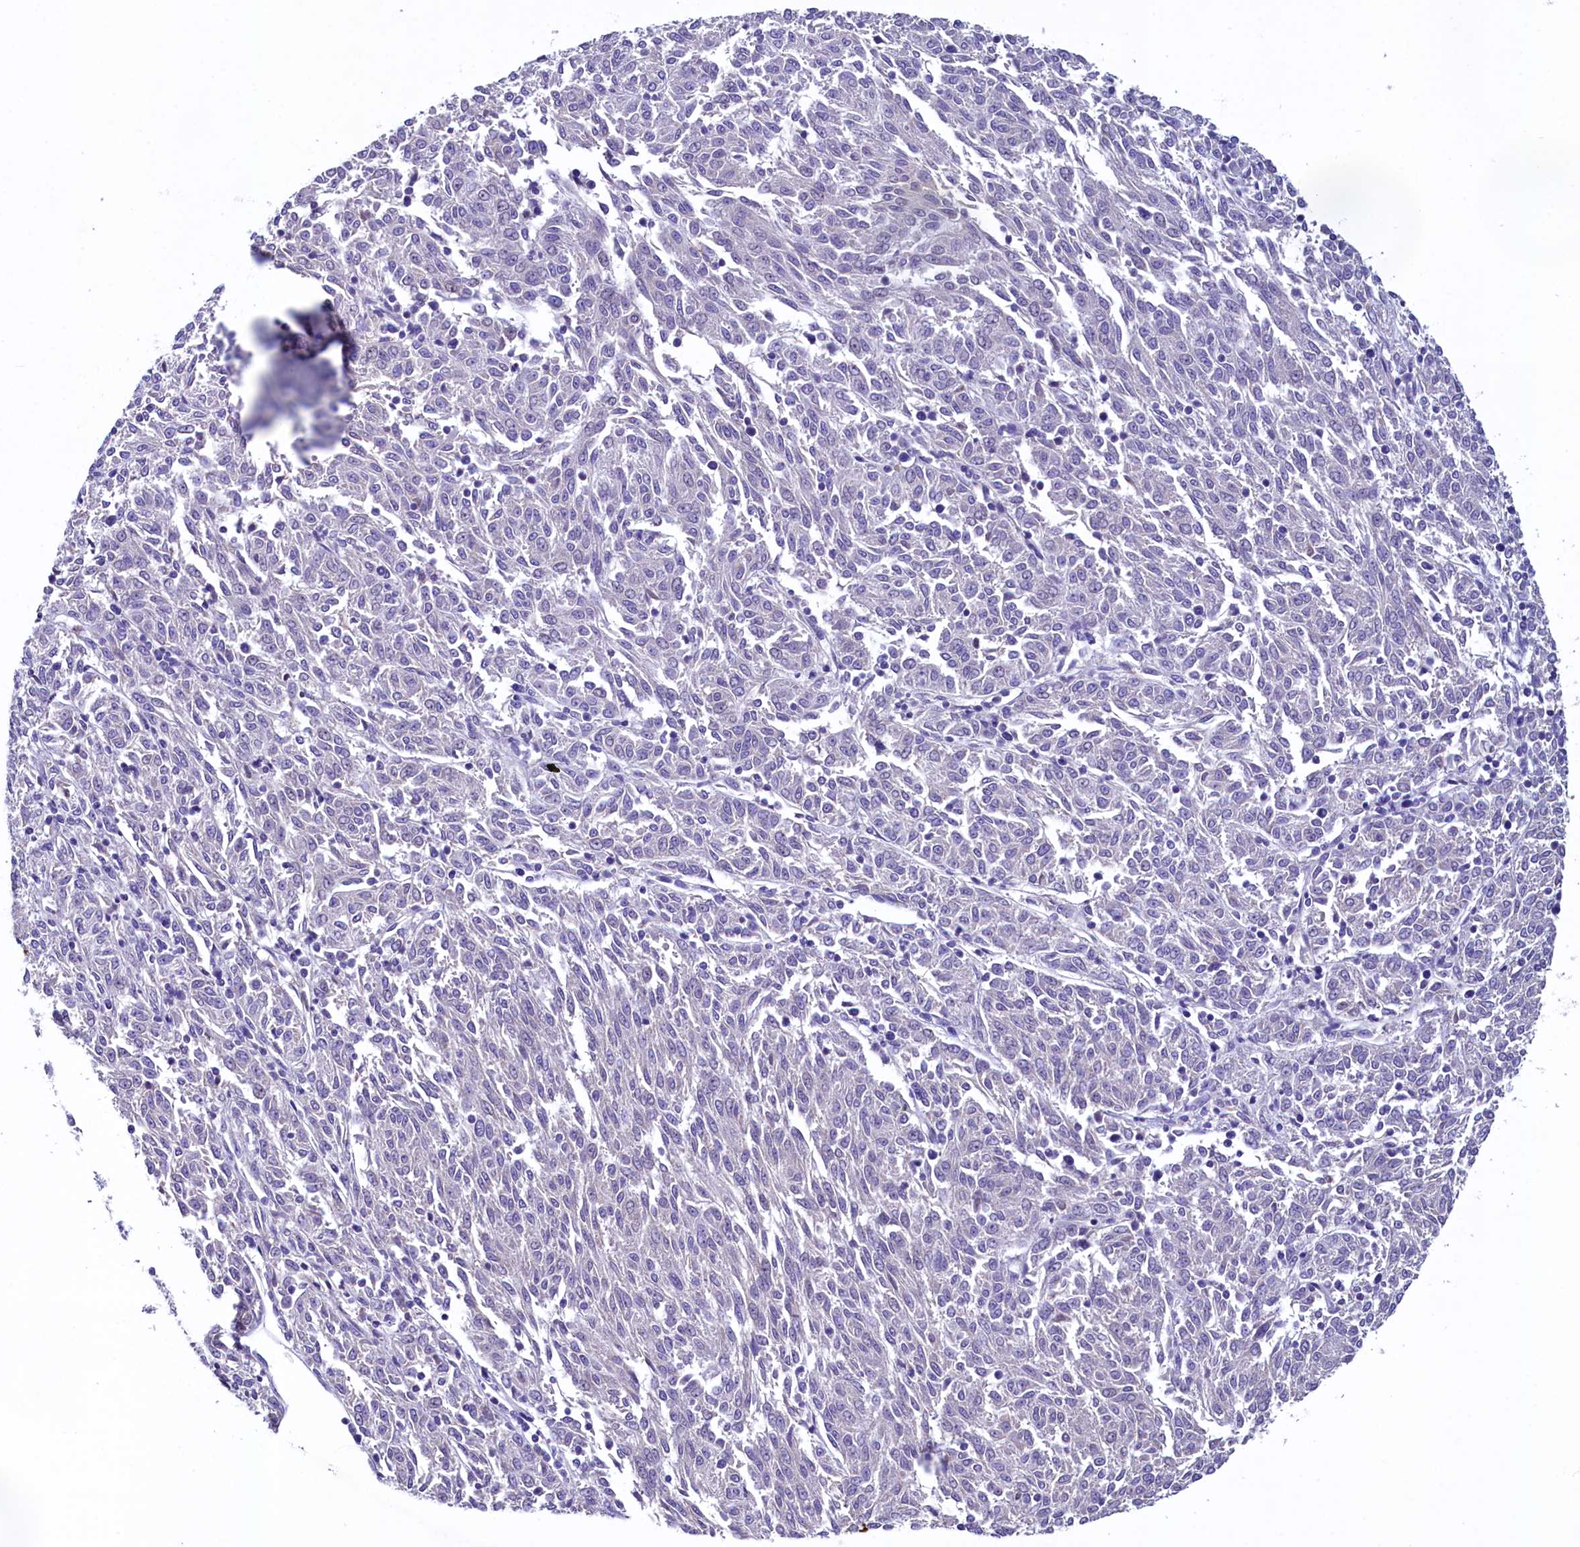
{"staining": {"intensity": "negative", "quantity": "none", "location": "none"}, "tissue": "melanoma", "cell_type": "Tumor cells", "image_type": "cancer", "snomed": [{"axis": "morphology", "description": "Malignant melanoma, NOS"}, {"axis": "topography", "description": "Skin"}], "caption": "Tumor cells are negative for brown protein staining in melanoma. (Immunohistochemistry, brightfield microscopy, high magnification).", "gene": "KRBOX5", "patient": {"sex": "female", "age": 72}}